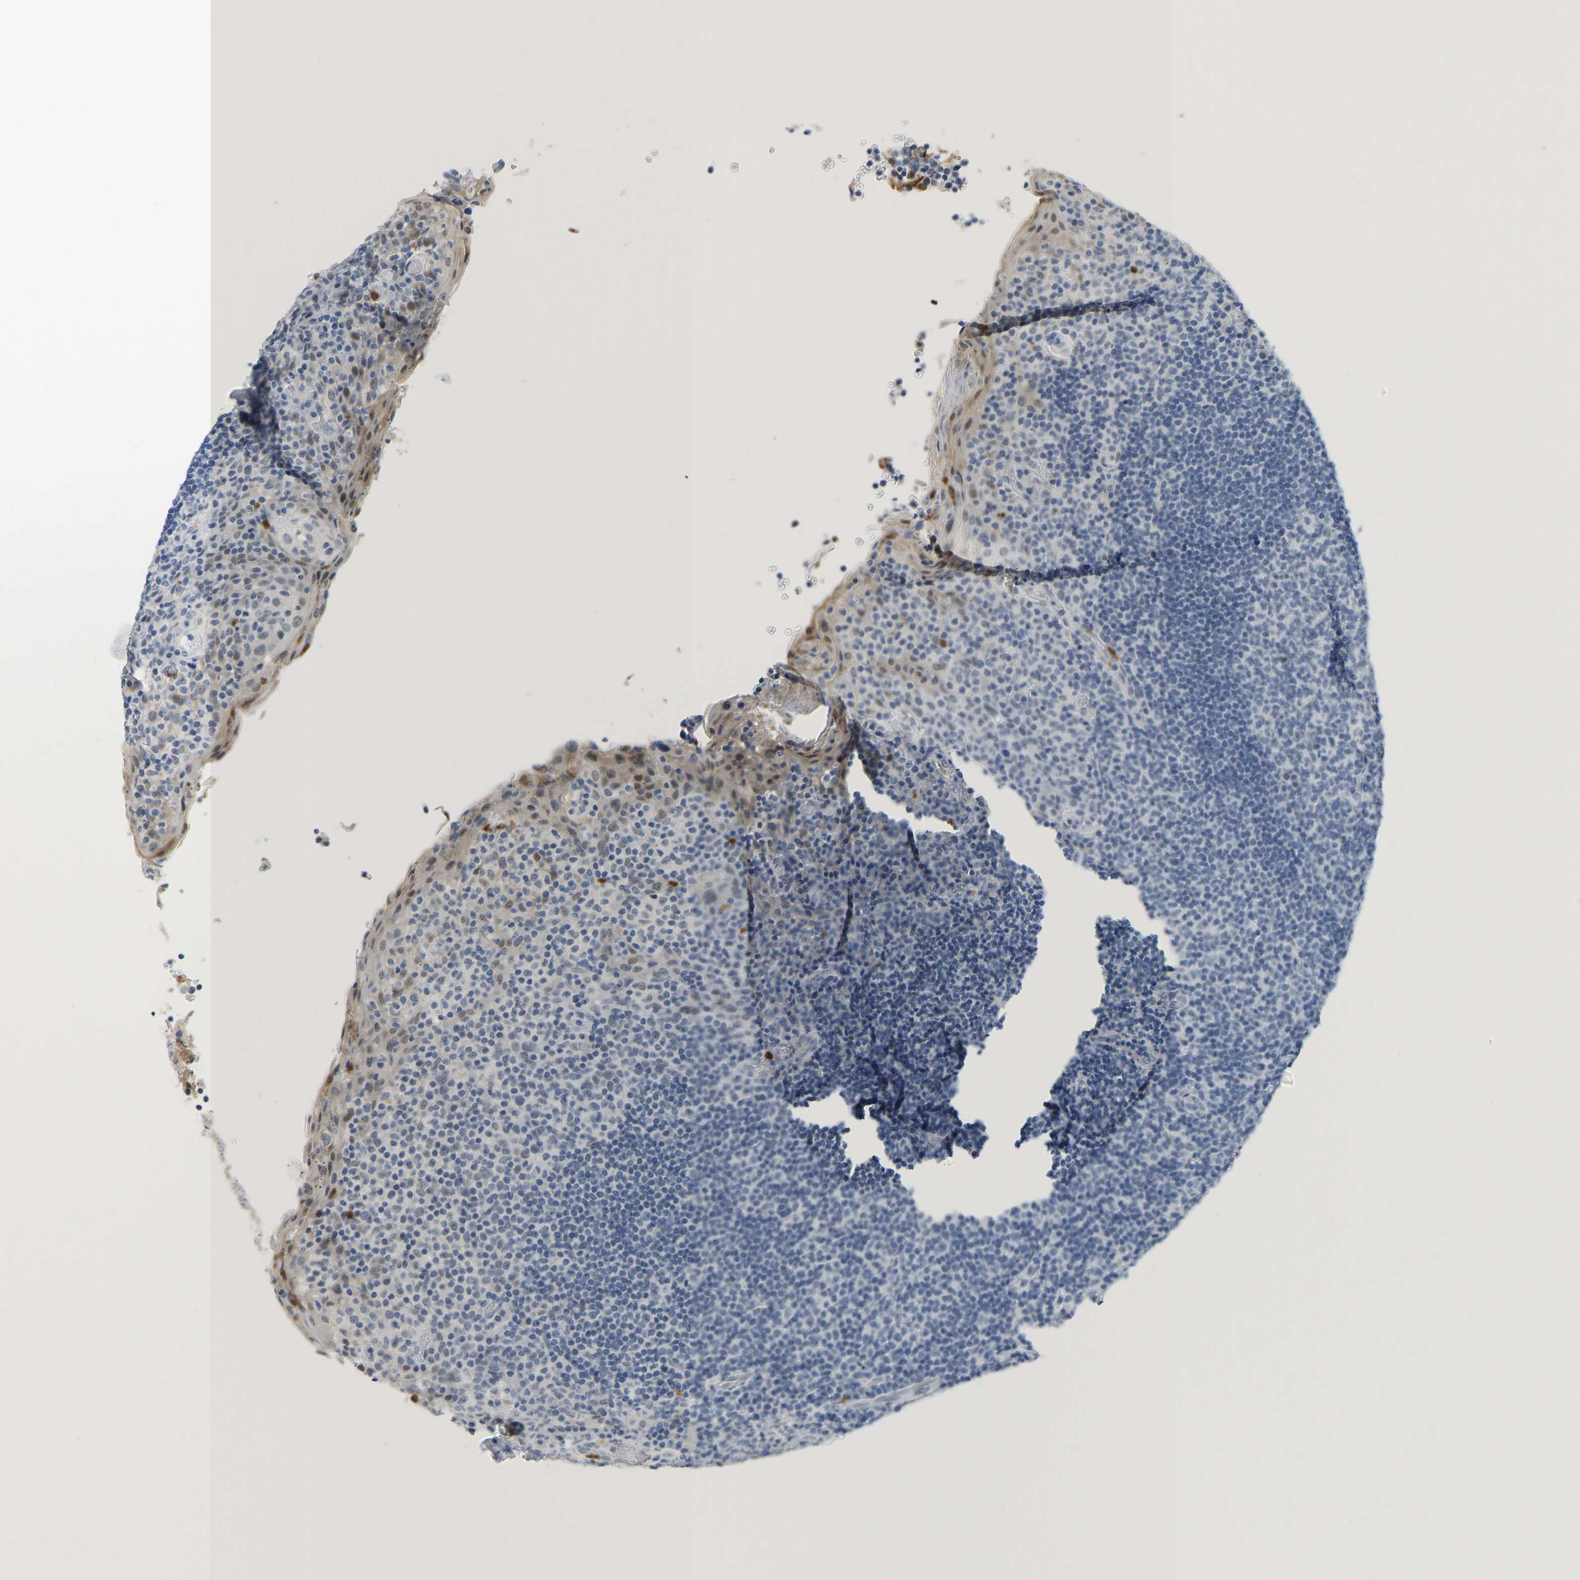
{"staining": {"intensity": "negative", "quantity": "none", "location": "none"}, "tissue": "tonsil", "cell_type": "Germinal center cells", "image_type": "normal", "snomed": [{"axis": "morphology", "description": "Normal tissue, NOS"}, {"axis": "topography", "description": "Tonsil"}], "caption": "There is no significant expression in germinal center cells of tonsil. (DAB immunohistochemistry (IHC) with hematoxylin counter stain).", "gene": "TXNDC2", "patient": {"sex": "male", "age": 17}}